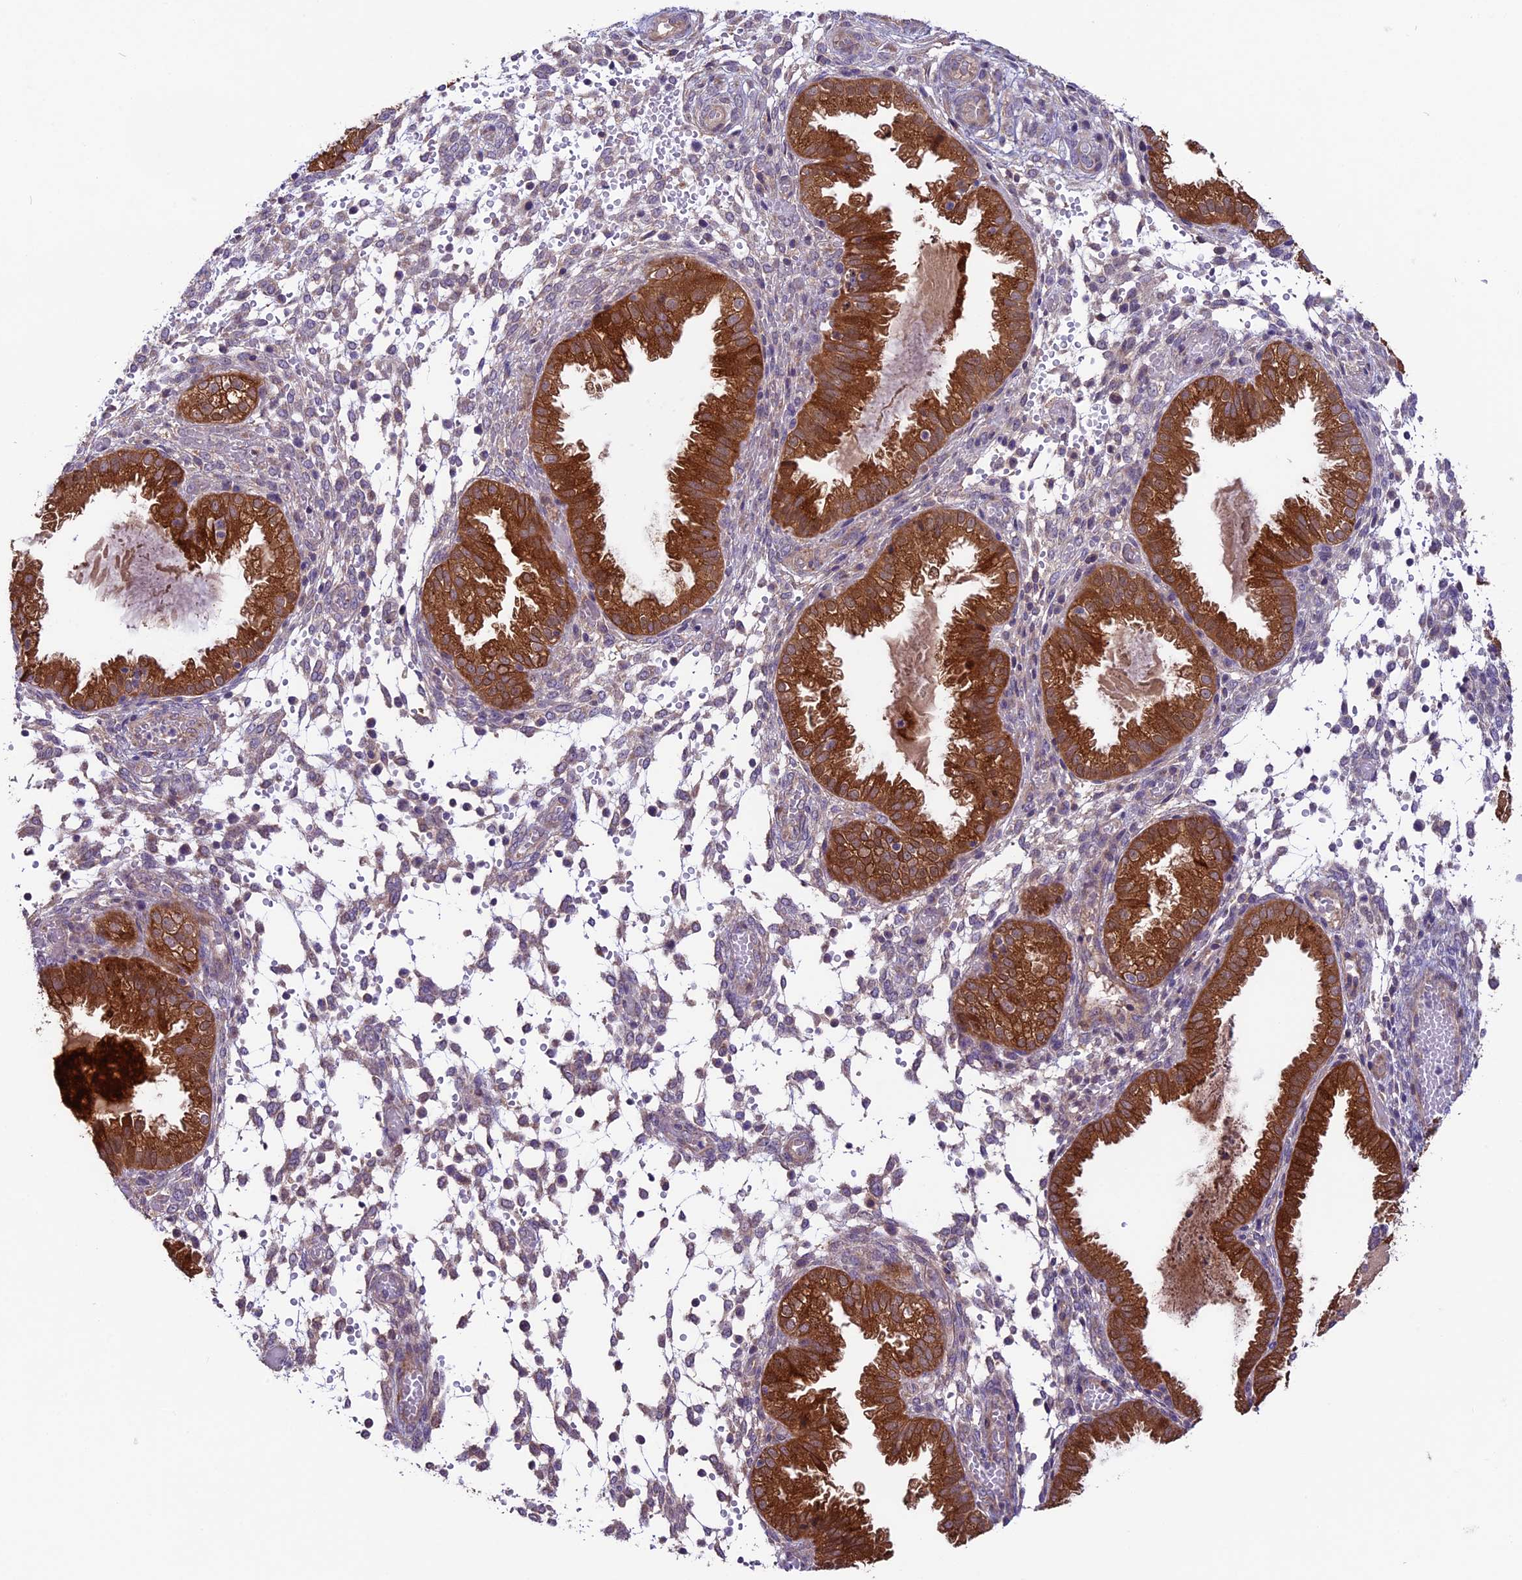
{"staining": {"intensity": "weak", "quantity": "<25%", "location": "cytoplasmic/membranous"}, "tissue": "endometrium", "cell_type": "Cells in endometrial stroma", "image_type": "normal", "snomed": [{"axis": "morphology", "description": "Normal tissue, NOS"}, {"axis": "topography", "description": "Endometrium"}], "caption": "Protein analysis of normal endometrium displays no significant expression in cells in endometrial stroma. Nuclei are stained in blue.", "gene": "COG8", "patient": {"sex": "female", "age": 33}}